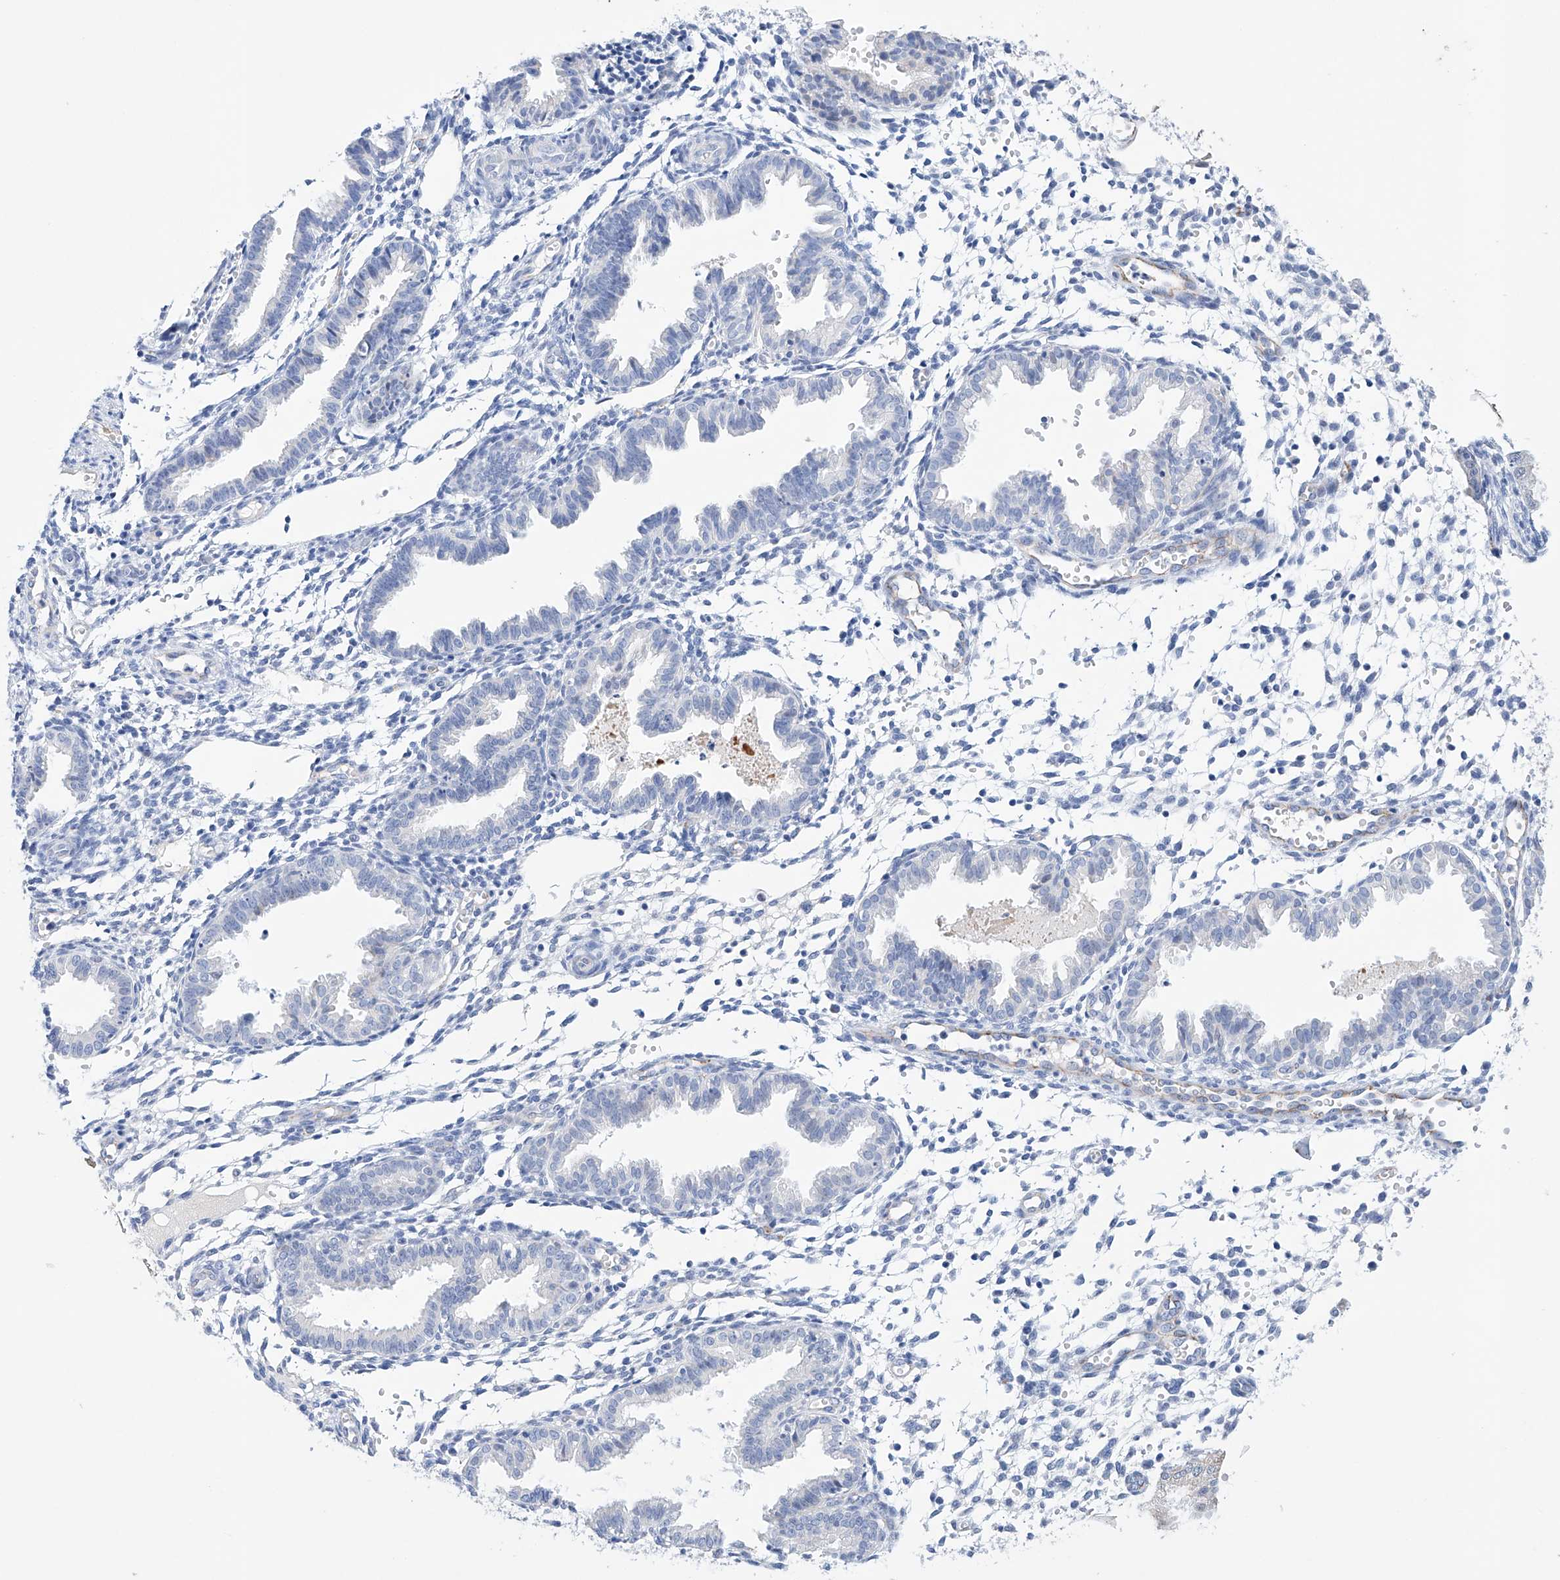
{"staining": {"intensity": "negative", "quantity": "none", "location": "none"}, "tissue": "endometrium", "cell_type": "Cells in endometrial stroma", "image_type": "normal", "snomed": [{"axis": "morphology", "description": "Normal tissue, NOS"}, {"axis": "topography", "description": "Endometrium"}], "caption": "Immunohistochemistry (IHC) photomicrograph of unremarkable endometrium: endometrium stained with DAB exhibits no significant protein positivity in cells in endometrial stroma.", "gene": "ETV7", "patient": {"sex": "female", "age": 33}}